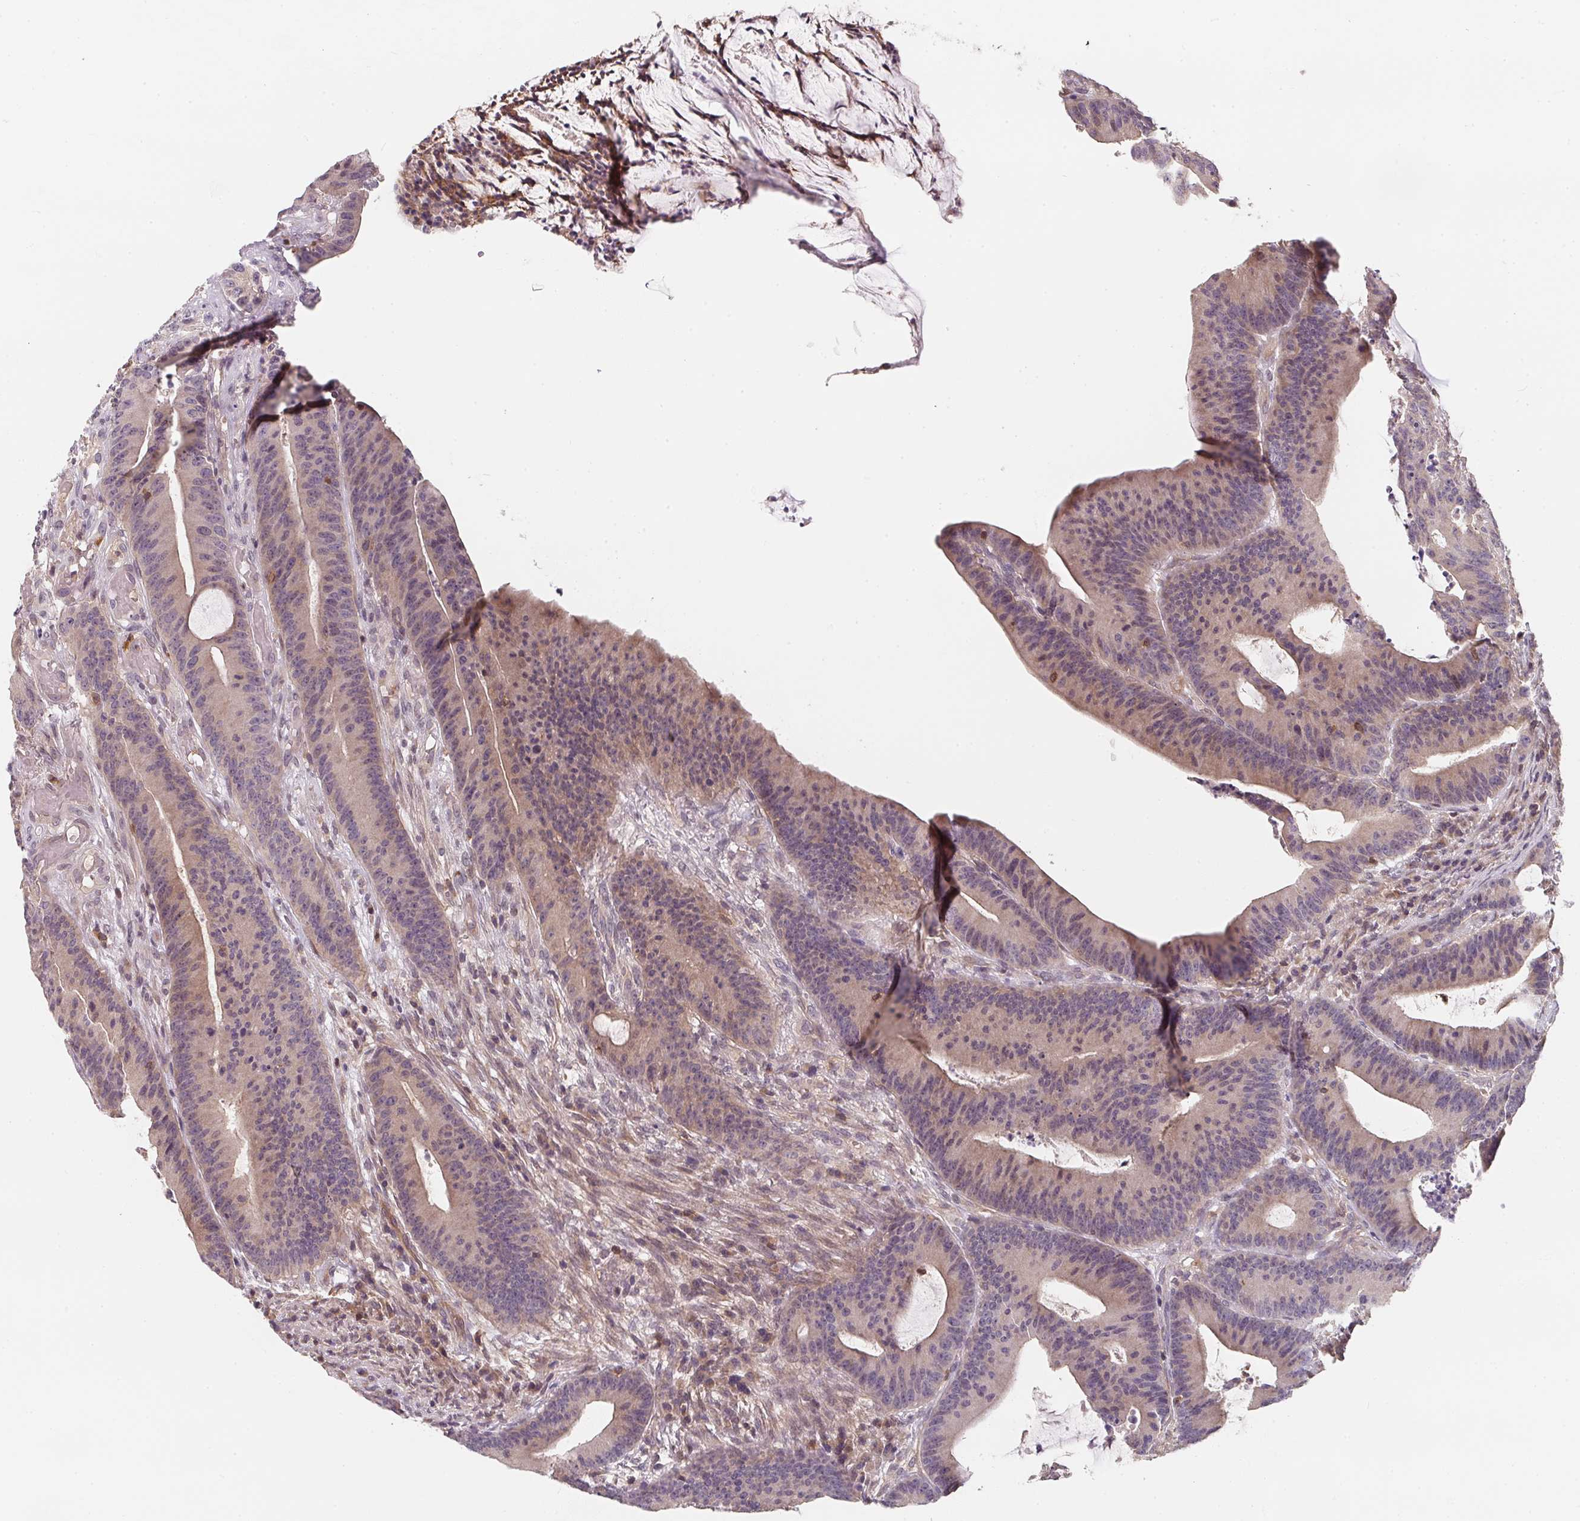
{"staining": {"intensity": "negative", "quantity": "none", "location": "none"}, "tissue": "colorectal cancer", "cell_type": "Tumor cells", "image_type": "cancer", "snomed": [{"axis": "morphology", "description": "Adenocarcinoma, NOS"}, {"axis": "topography", "description": "Colon"}], "caption": "IHC of human colorectal cancer demonstrates no expression in tumor cells.", "gene": "ANKRD13A", "patient": {"sex": "female", "age": 78}}